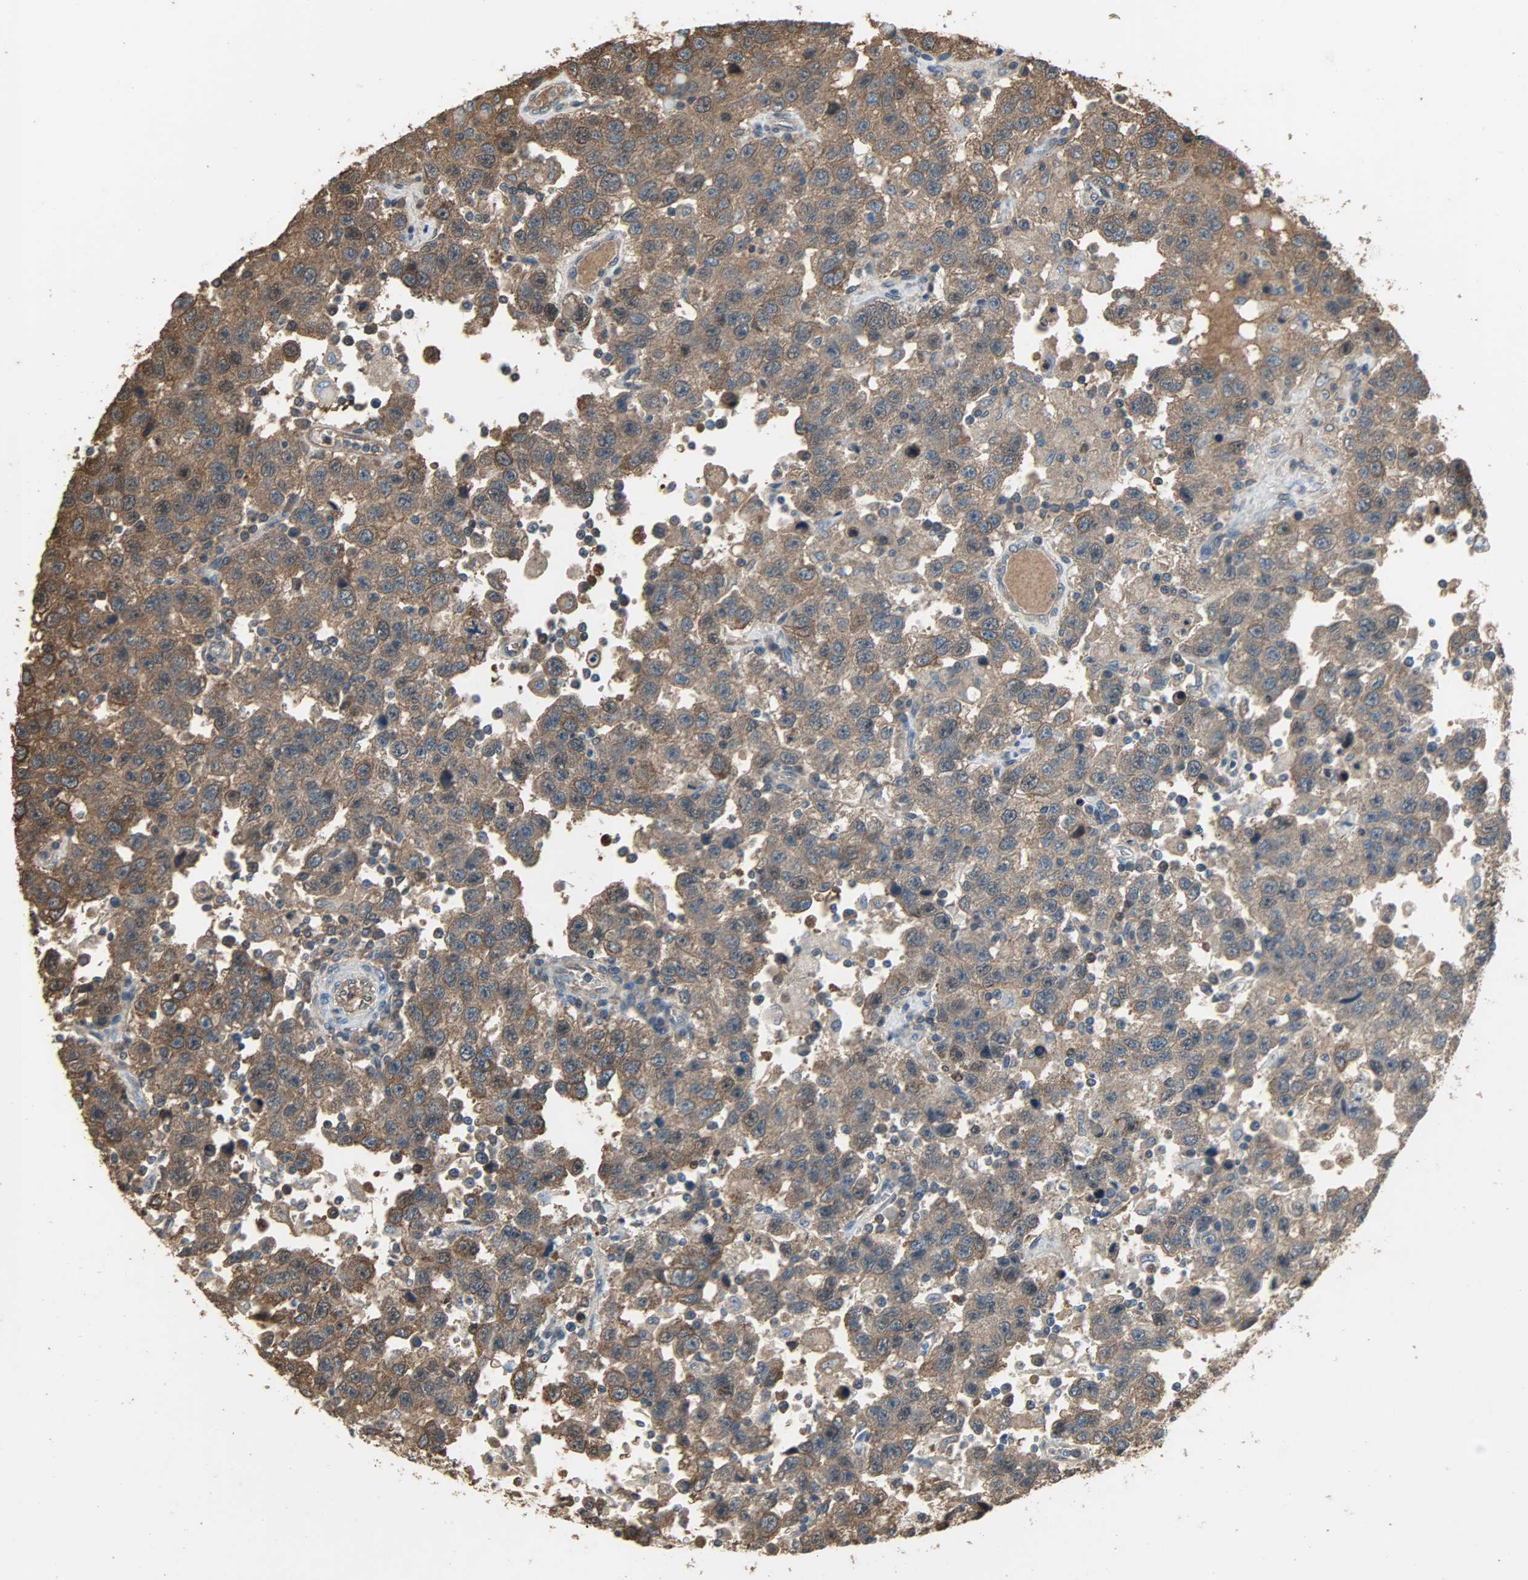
{"staining": {"intensity": "moderate", "quantity": ">75%", "location": "cytoplasmic/membranous"}, "tissue": "testis cancer", "cell_type": "Tumor cells", "image_type": "cancer", "snomed": [{"axis": "morphology", "description": "Seminoma, NOS"}, {"axis": "topography", "description": "Testis"}], "caption": "Tumor cells display moderate cytoplasmic/membranous positivity in about >75% of cells in testis cancer (seminoma). (Stains: DAB in brown, nuclei in blue, Microscopy: brightfield microscopy at high magnification).", "gene": "LDHB", "patient": {"sex": "male", "age": 41}}